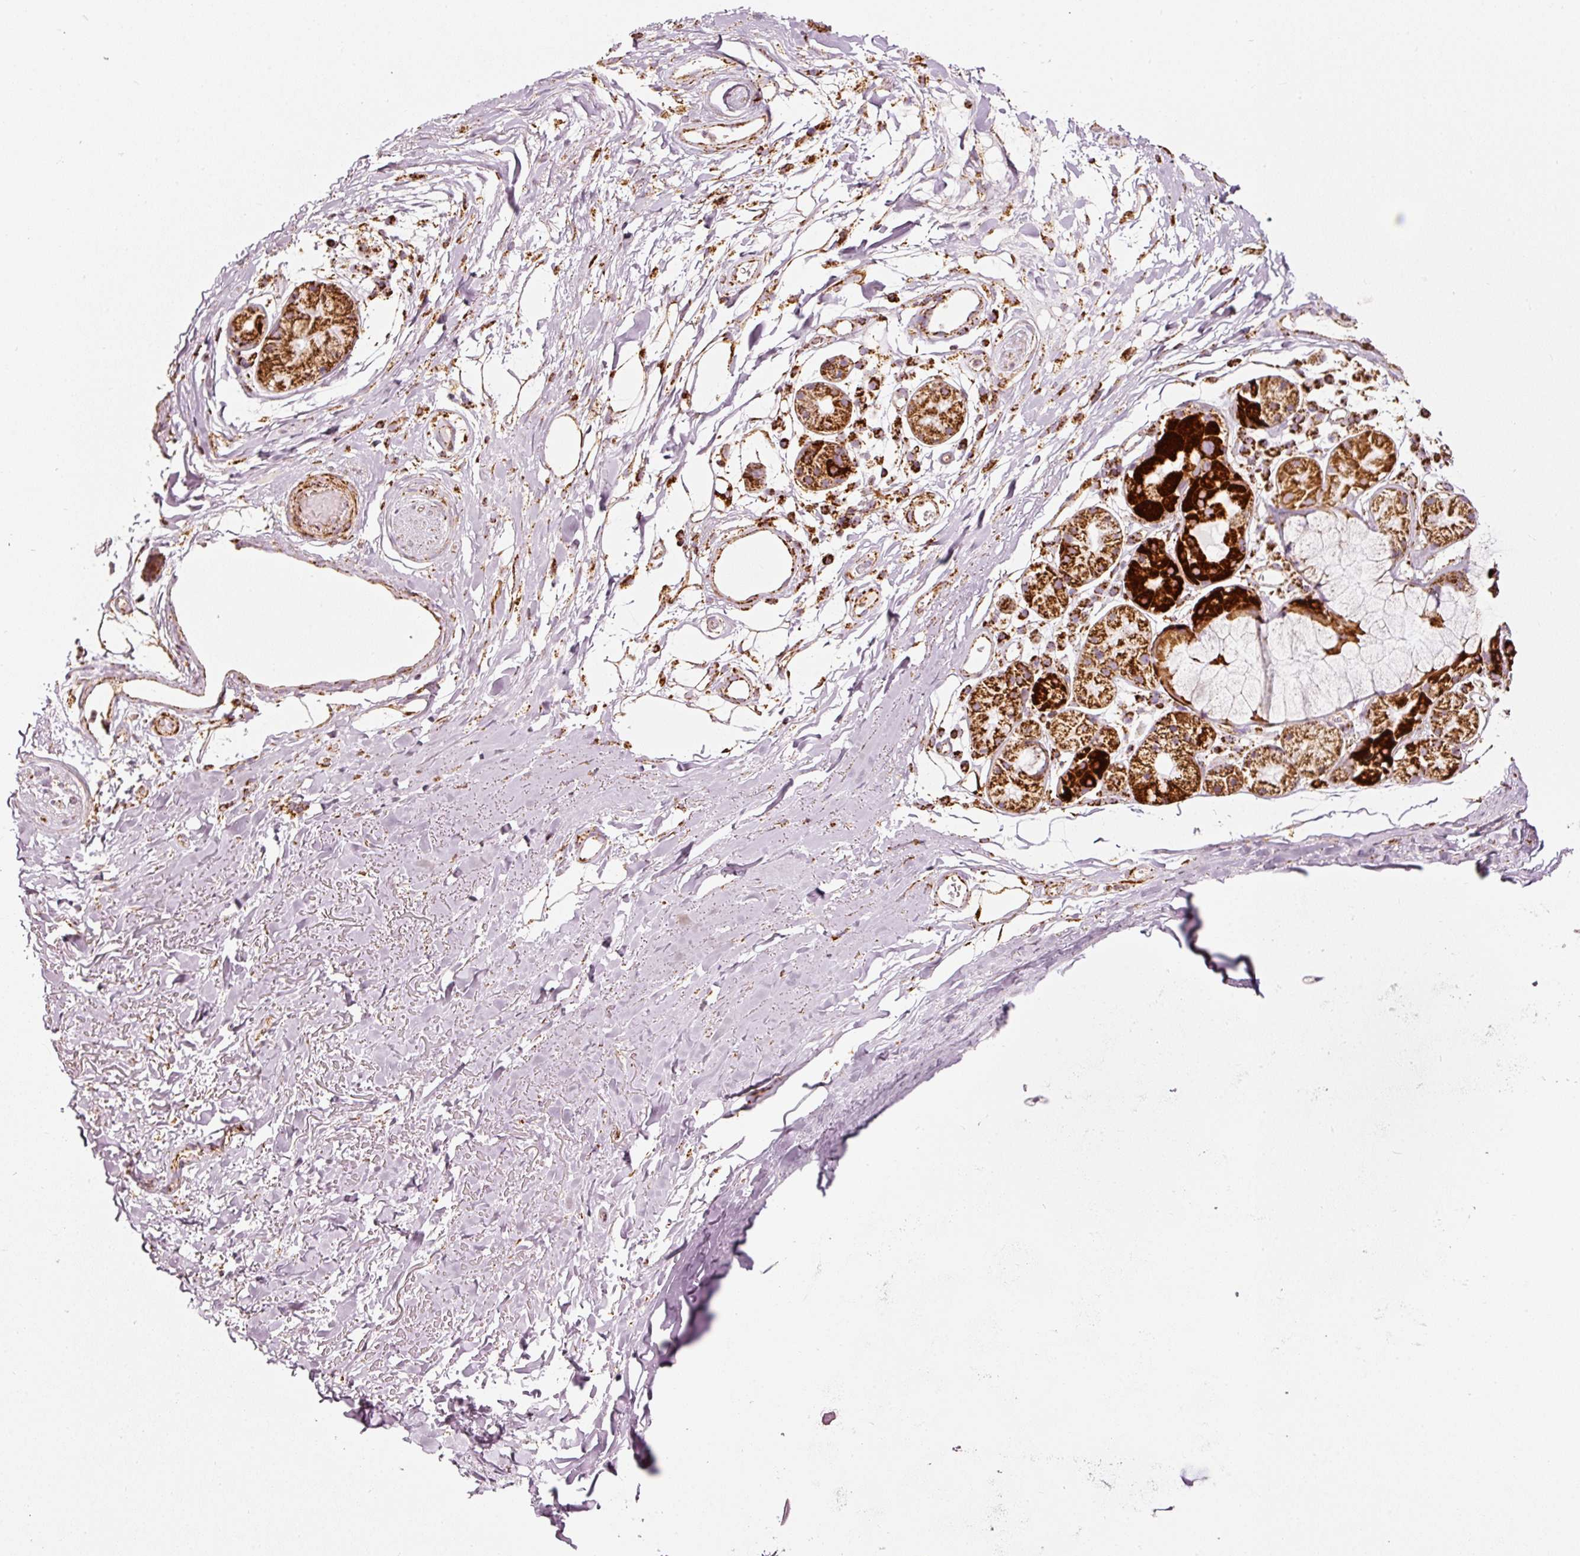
{"staining": {"intensity": "moderate", "quantity": "<25%", "location": "cytoplasmic/membranous"}, "tissue": "adipose tissue", "cell_type": "Adipocytes", "image_type": "normal", "snomed": [{"axis": "morphology", "description": "Normal tissue, NOS"}, {"axis": "topography", "description": "Cartilage tissue"}], "caption": "Protein analysis of normal adipose tissue shows moderate cytoplasmic/membranous expression in about <25% of adipocytes.", "gene": "UQCRC1", "patient": {"sex": "male", "age": 80}}